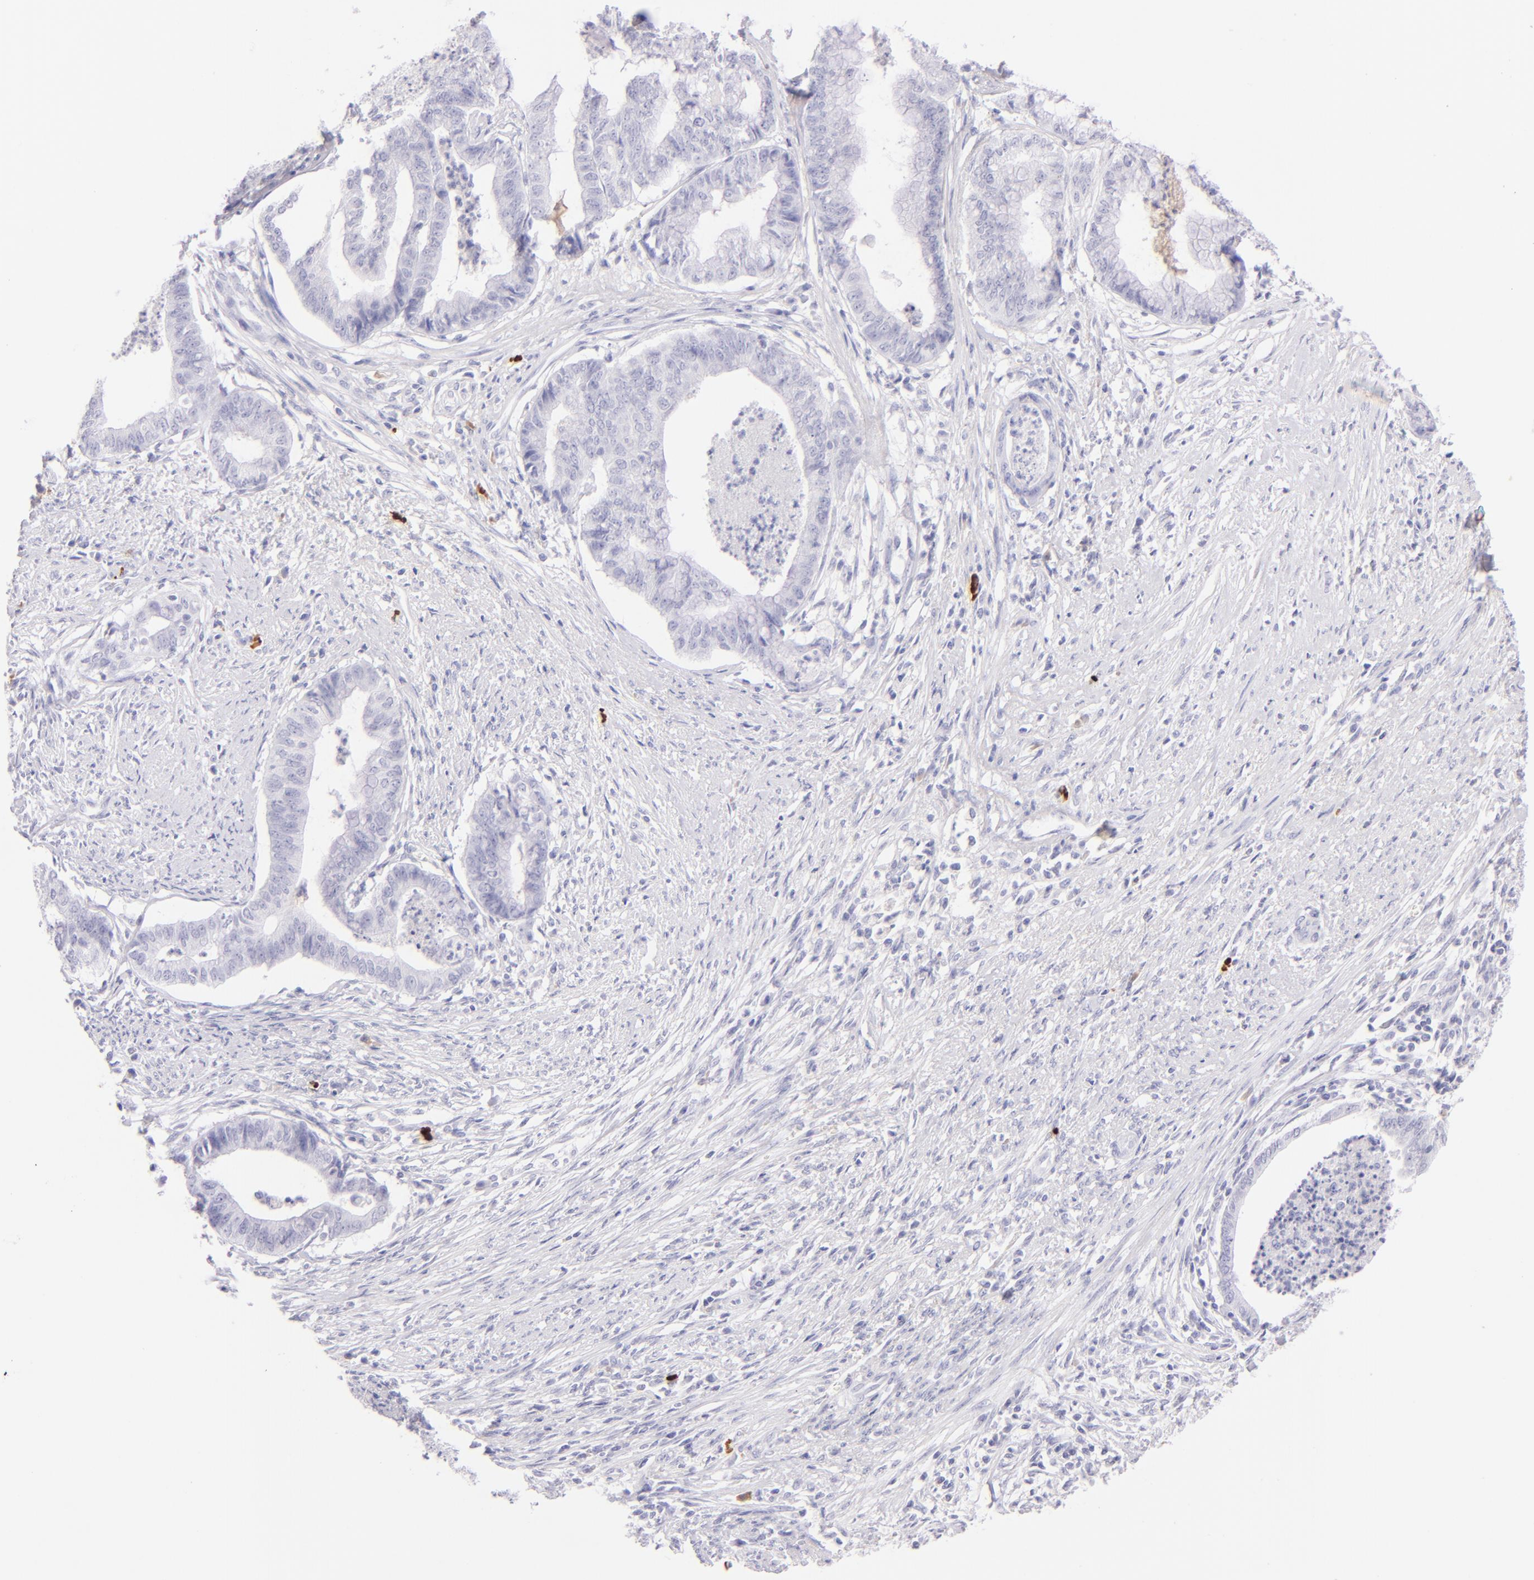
{"staining": {"intensity": "negative", "quantity": "none", "location": "none"}, "tissue": "endometrial cancer", "cell_type": "Tumor cells", "image_type": "cancer", "snomed": [{"axis": "morphology", "description": "Necrosis, NOS"}, {"axis": "morphology", "description": "Adenocarcinoma, NOS"}, {"axis": "topography", "description": "Endometrium"}], "caption": "The IHC photomicrograph has no significant expression in tumor cells of endometrial adenocarcinoma tissue. (Brightfield microscopy of DAB (3,3'-diaminobenzidine) IHC at high magnification).", "gene": "SDC1", "patient": {"sex": "female", "age": 79}}